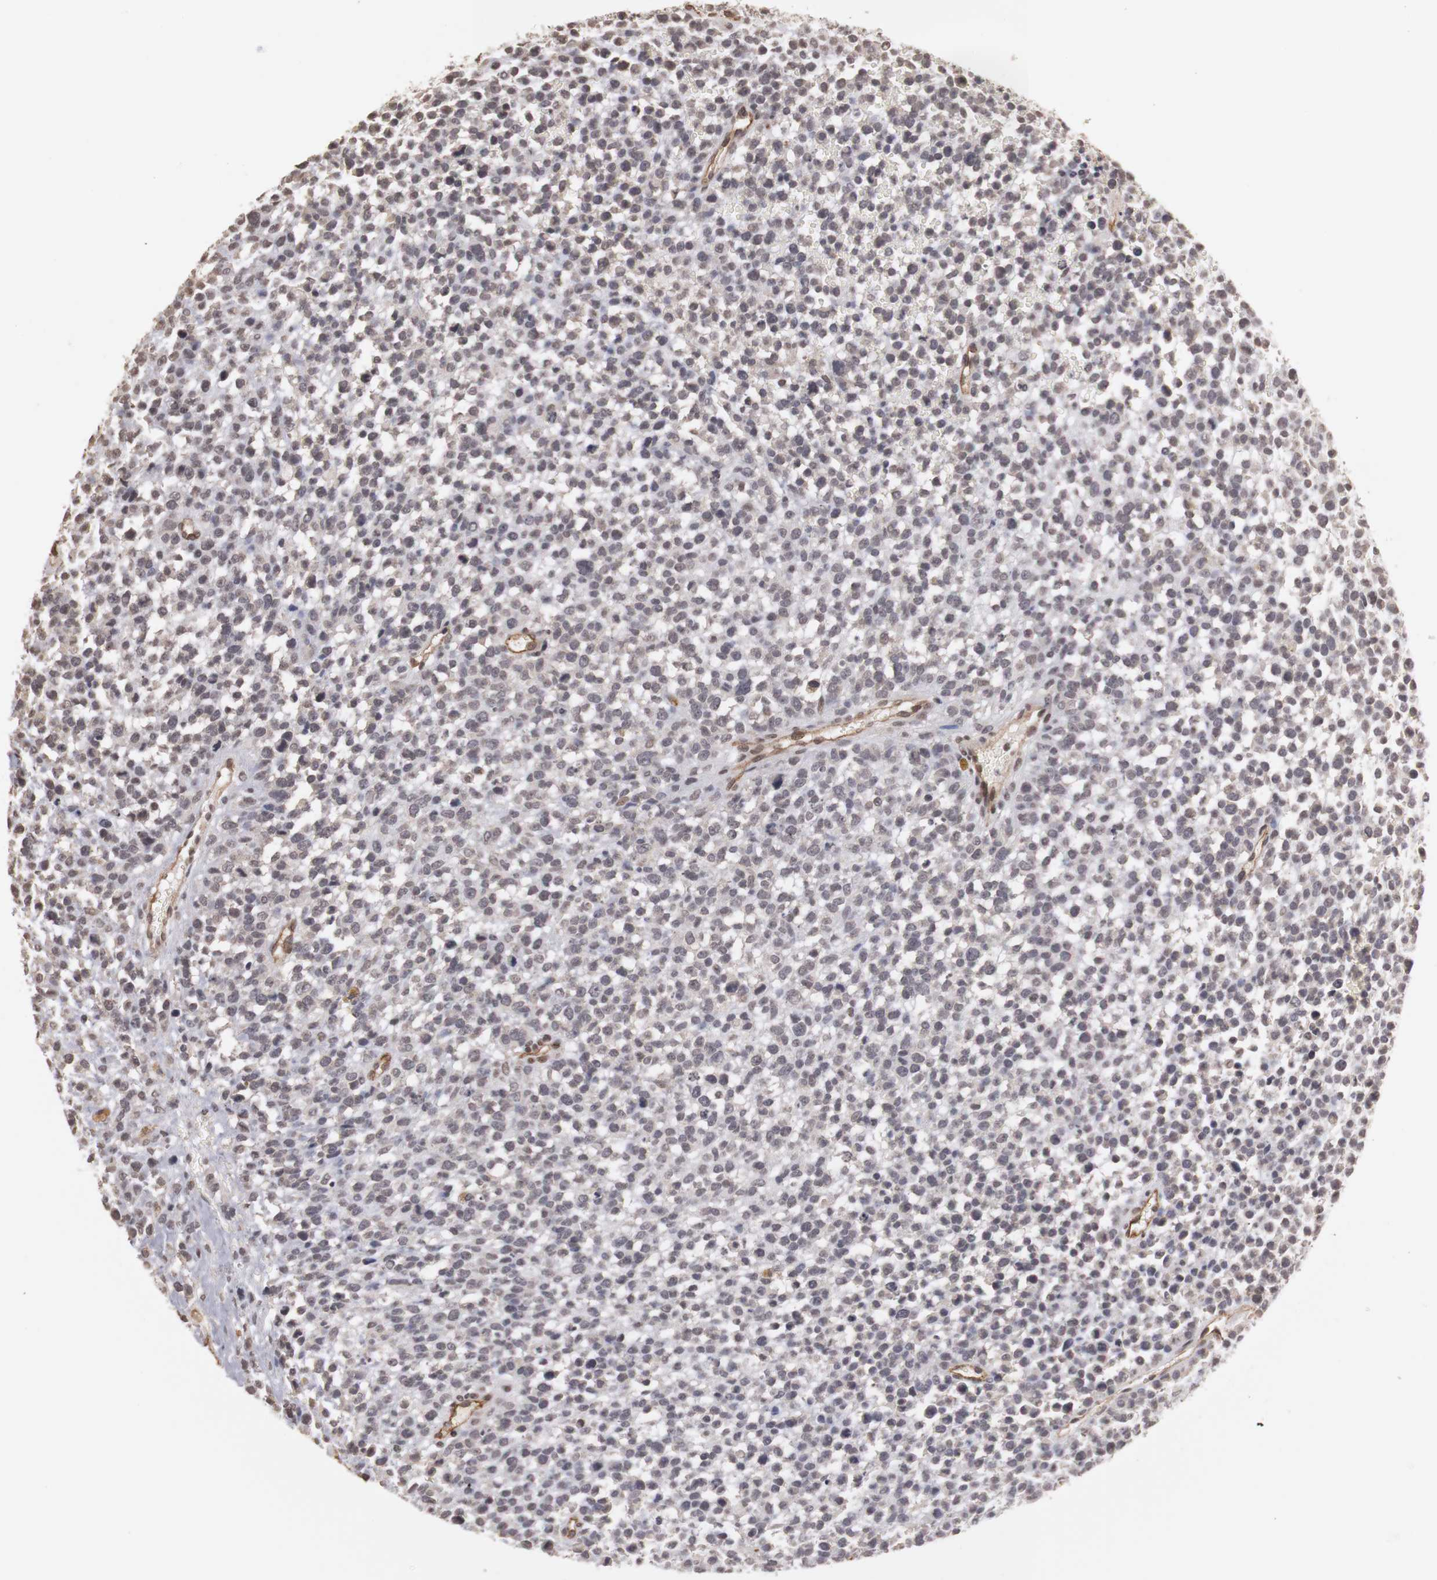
{"staining": {"intensity": "negative", "quantity": "none", "location": "none"}, "tissue": "glioma", "cell_type": "Tumor cells", "image_type": "cancer", "snomed": [{"axis": "morphology", "description": "Glioma, malignant, High grade"}, {"axis": "topography", "description": "Brain"}], "caption": "Immunohistochemical staining of human malignant glioma (high-grade) exhibits no significant staining in tumor cells. Nuclei are stained in blue.", "gene": "PLEKHA1", "patient": {"sex": "male", "age": 66}}